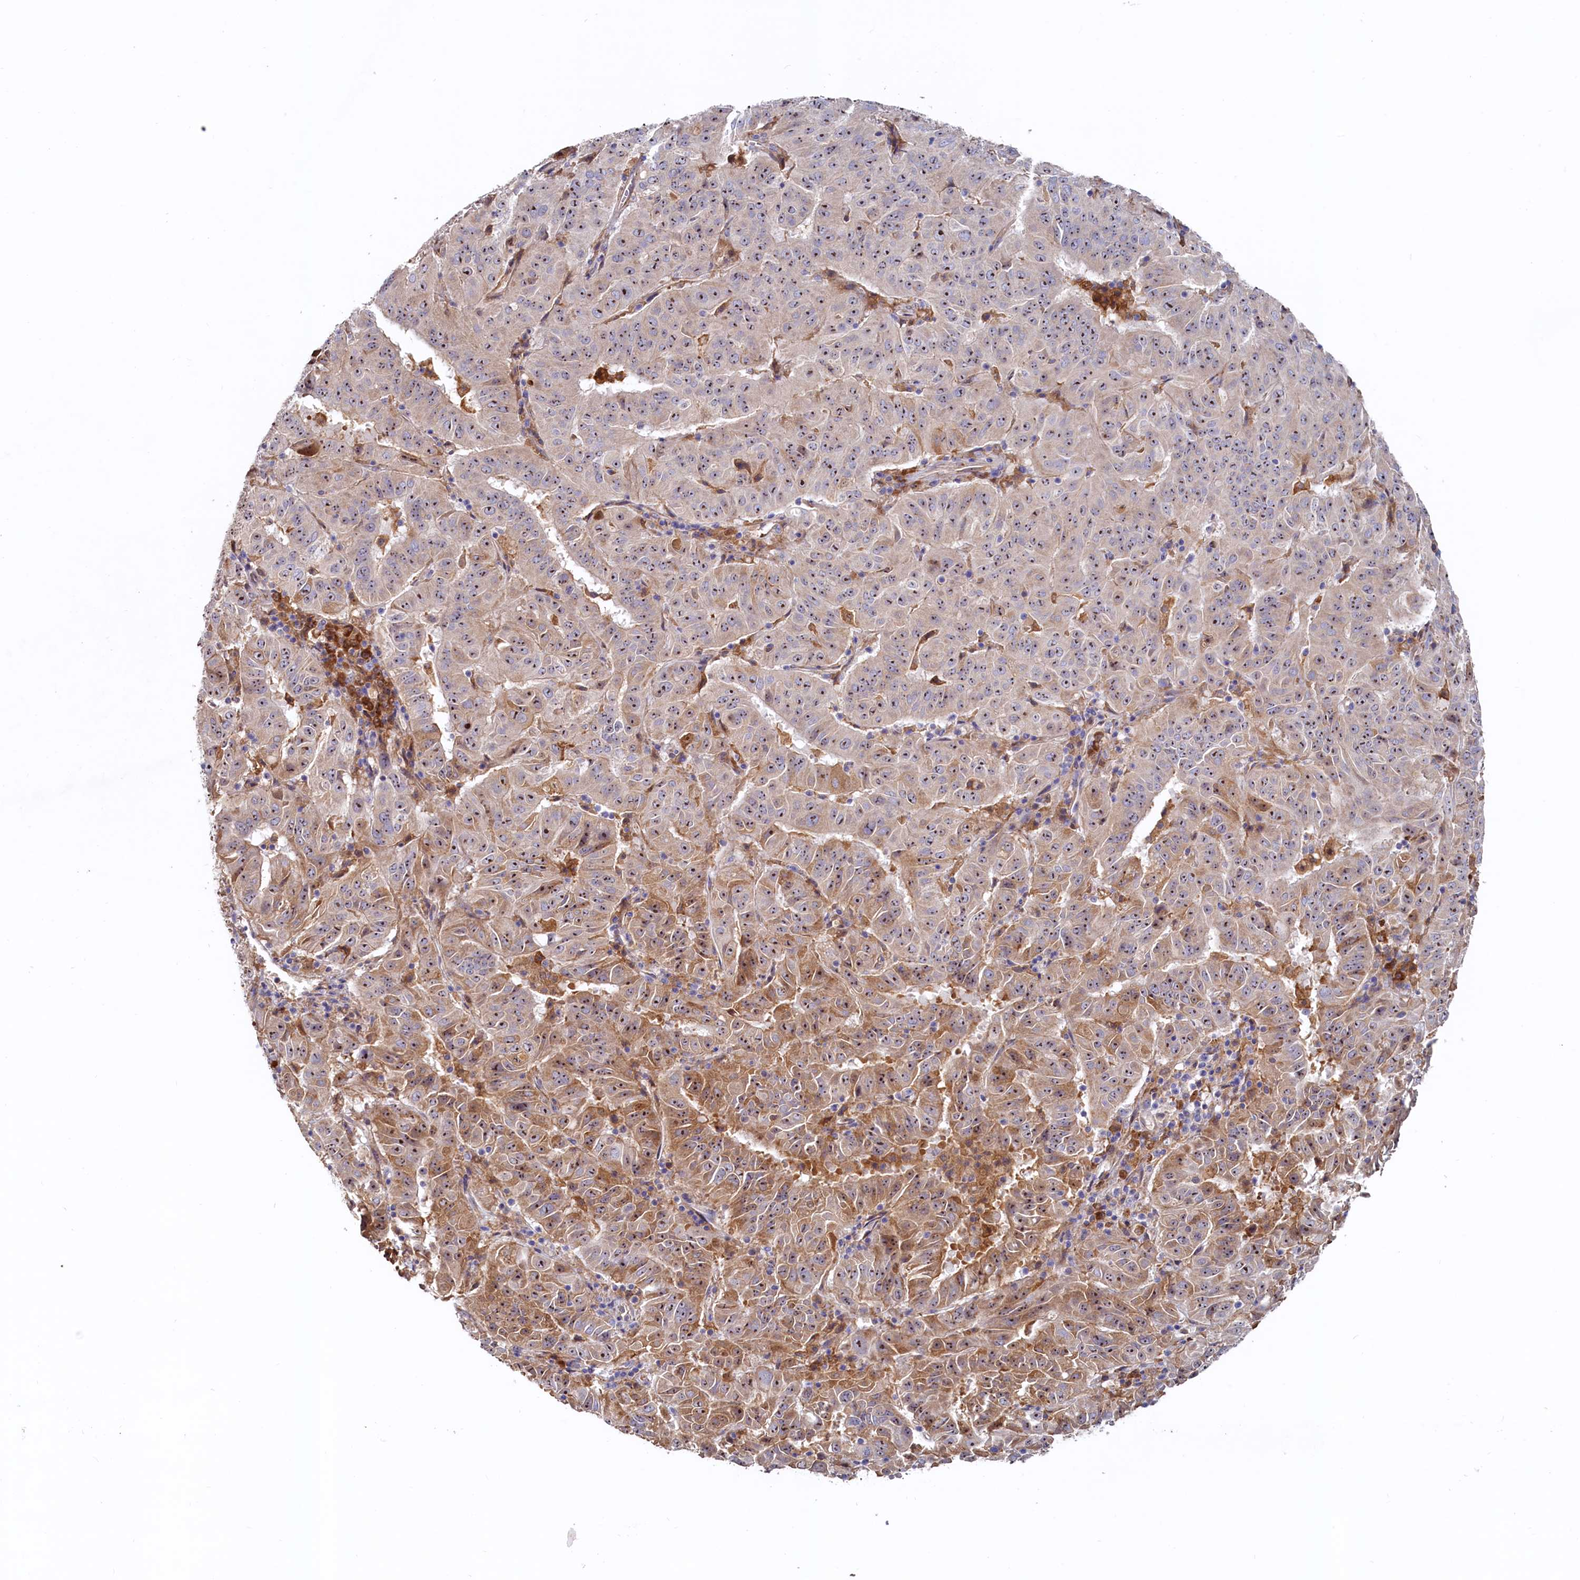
{"staining": {"intensity": "moderate", "quantity": ">75%", "location": "cytoplasmic/membranous,nuclear"}, "tissue": "pancreatic cancer", "cell_type": "Tumor cells", "image_type": "cancer", "snomed": [{"axis": "morphology", "description": "Adenocarcinoma, NOS"}, {"axis": "topography", "description": "Pancreas"}], "caption": "This is an image of immunohistochemistry (IHC) staining of pancreatic cancer, which shows moderate positivity in the cytoplasmic/membranous and nuclear of tumor cells.", "gene": "RGS7BP", "patient": {"sex": "male", "age": 63}}